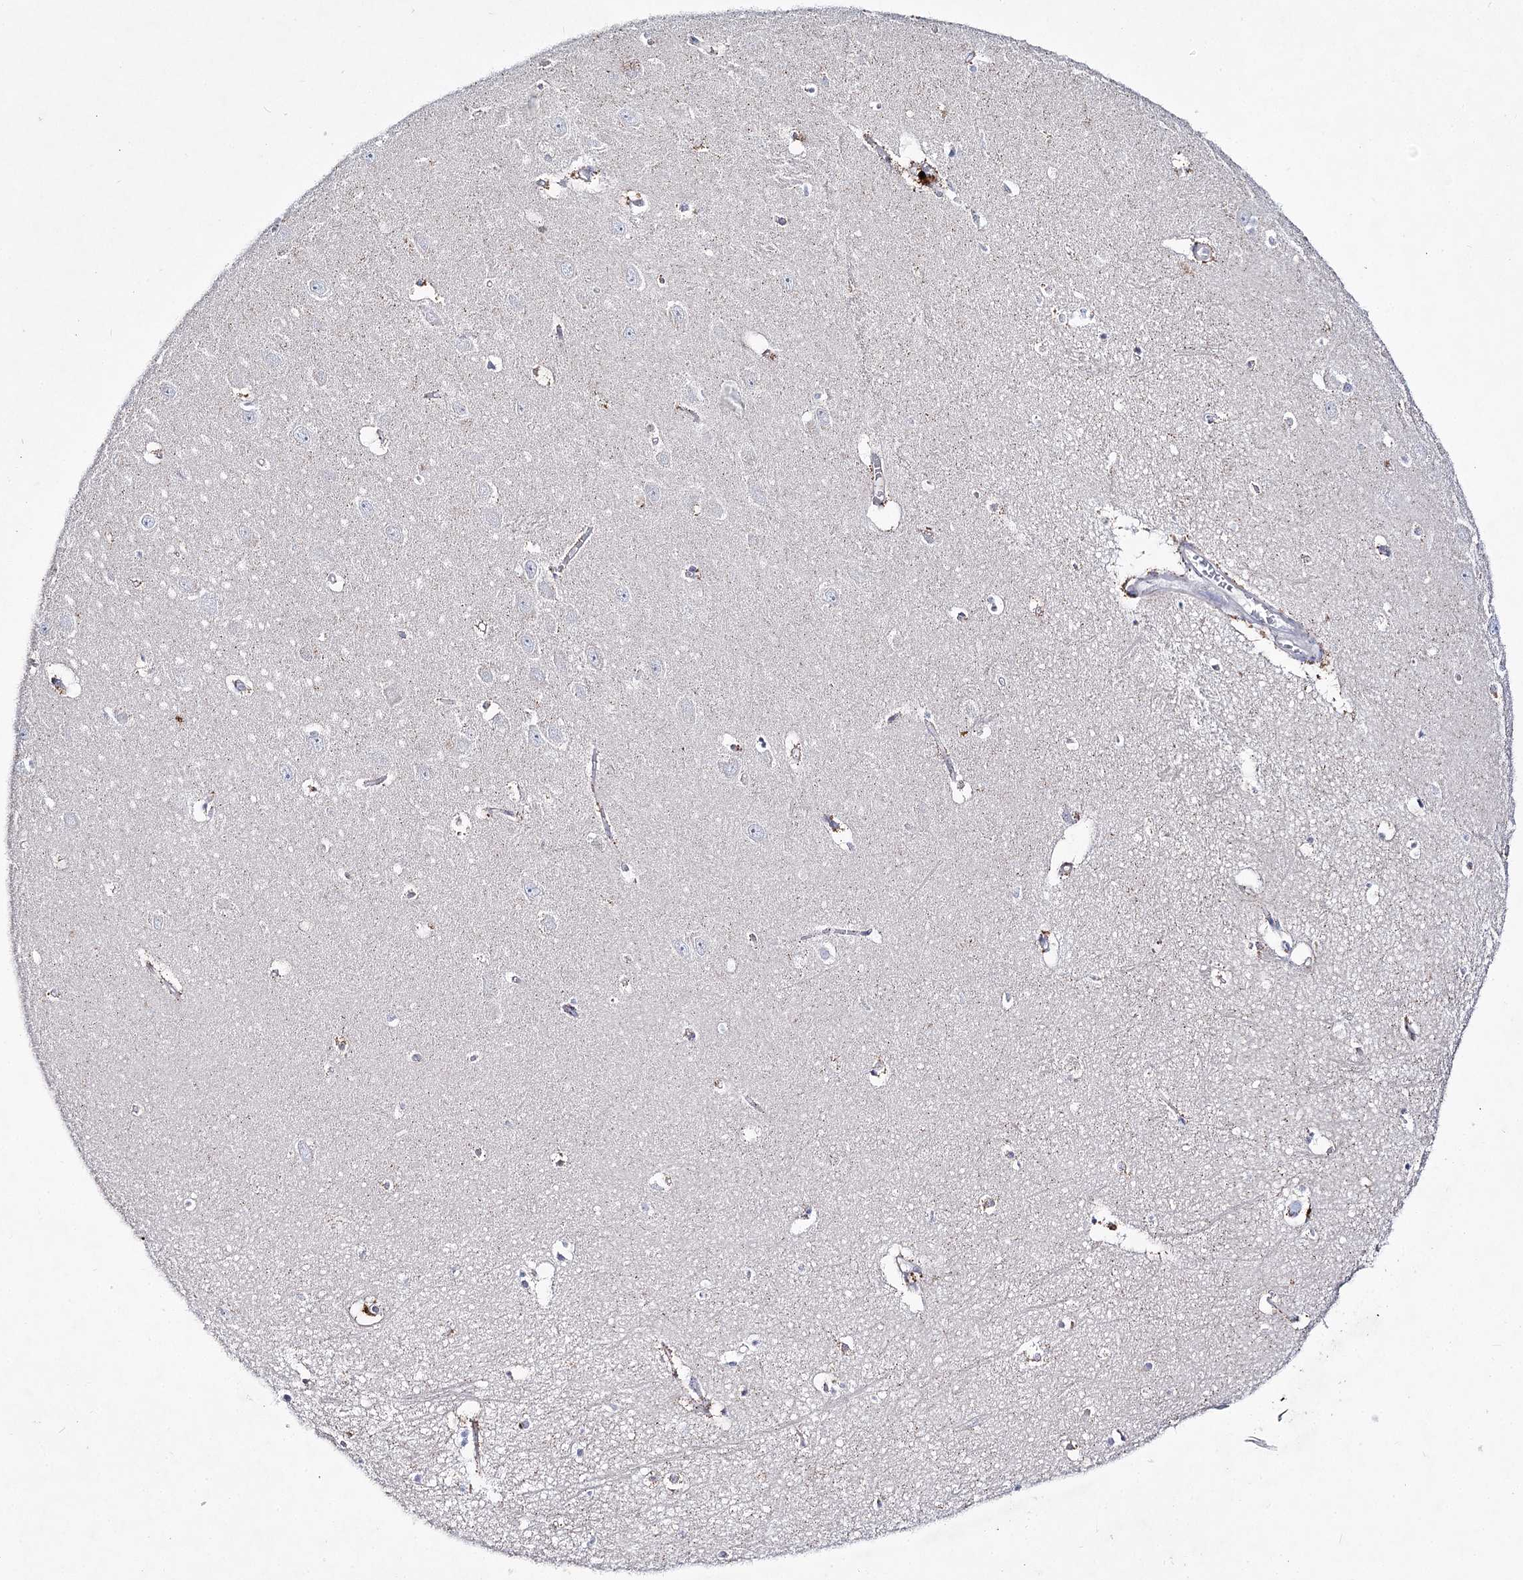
{"staining": {"intensity": "negative", "quantity": "none", "location": "none"}, "tissue": "hippocampus", "cell_type": "Glial cells", "image_type": "normal", "snomed": [{"axis": "morphology", "description": "Normal tissue, NOS"}, {"axis": "topography", "description": "Hippocampus"}], "caption": "The photomicrograph shows no staining of glial cells in unremarkable hippocampus. (Brightfield microscopy of DAB IHC at high magnification).", "gene": "LRRC14B", "patient": {"sex": "female", "age": 64}}